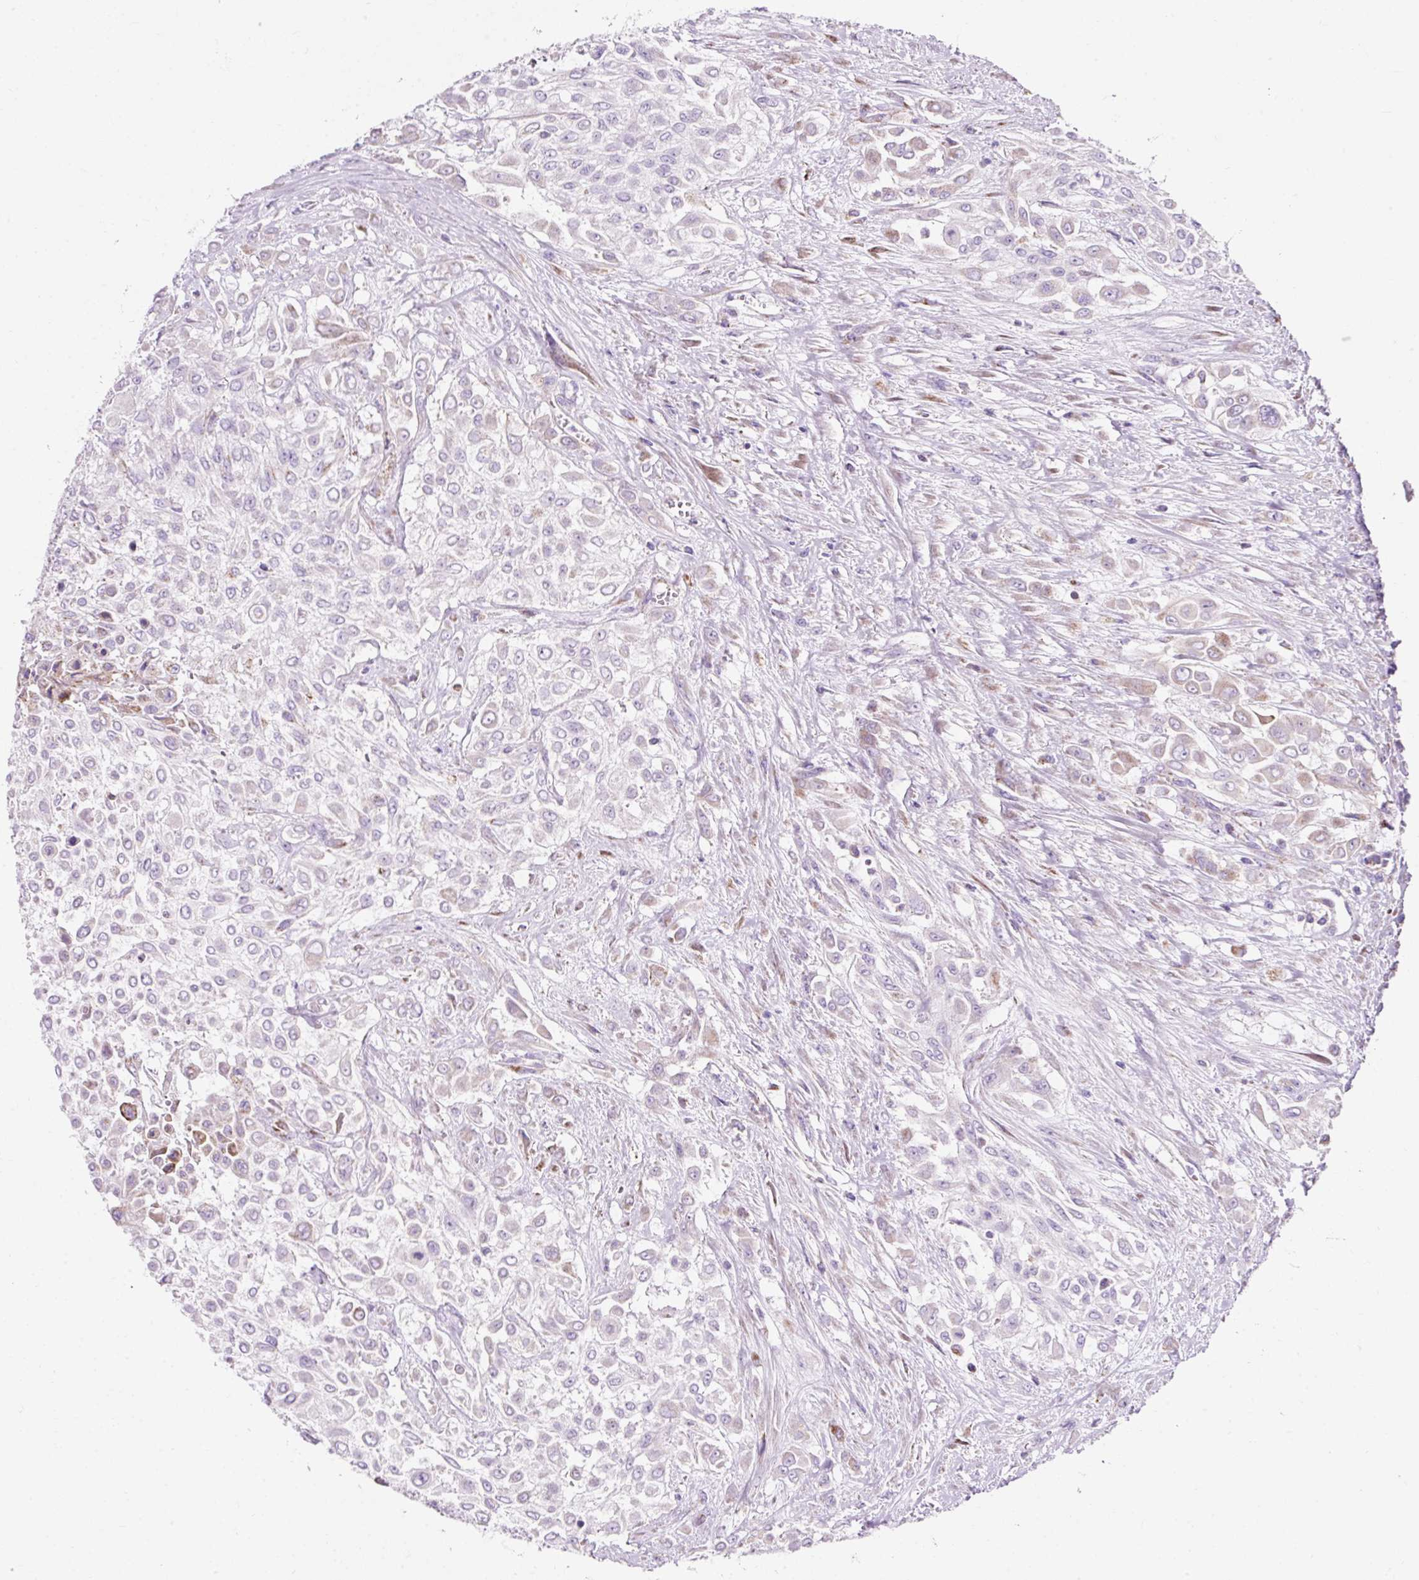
{"staining": {"intensity": "moderate", "quantity": "<25%", "location": "cytoplasmic/membranous"}, "tissue": "urothelial cancer", "cell_type": "Tumor cells", "image_type": "cancer", "snomed": [{"axis": "morphology", "description": "Urothelial carcinoma, High grade"}, {"axis": "topography", "description": "Urinary bladder"}], "caption": "A micrograph of urothelial cancer stained for a protein reveals moderate cytoplasmic/membranous brown staining in tumor cells.", "gene": "PLPP2", "patient": {"sex": "male", "age": 57}}